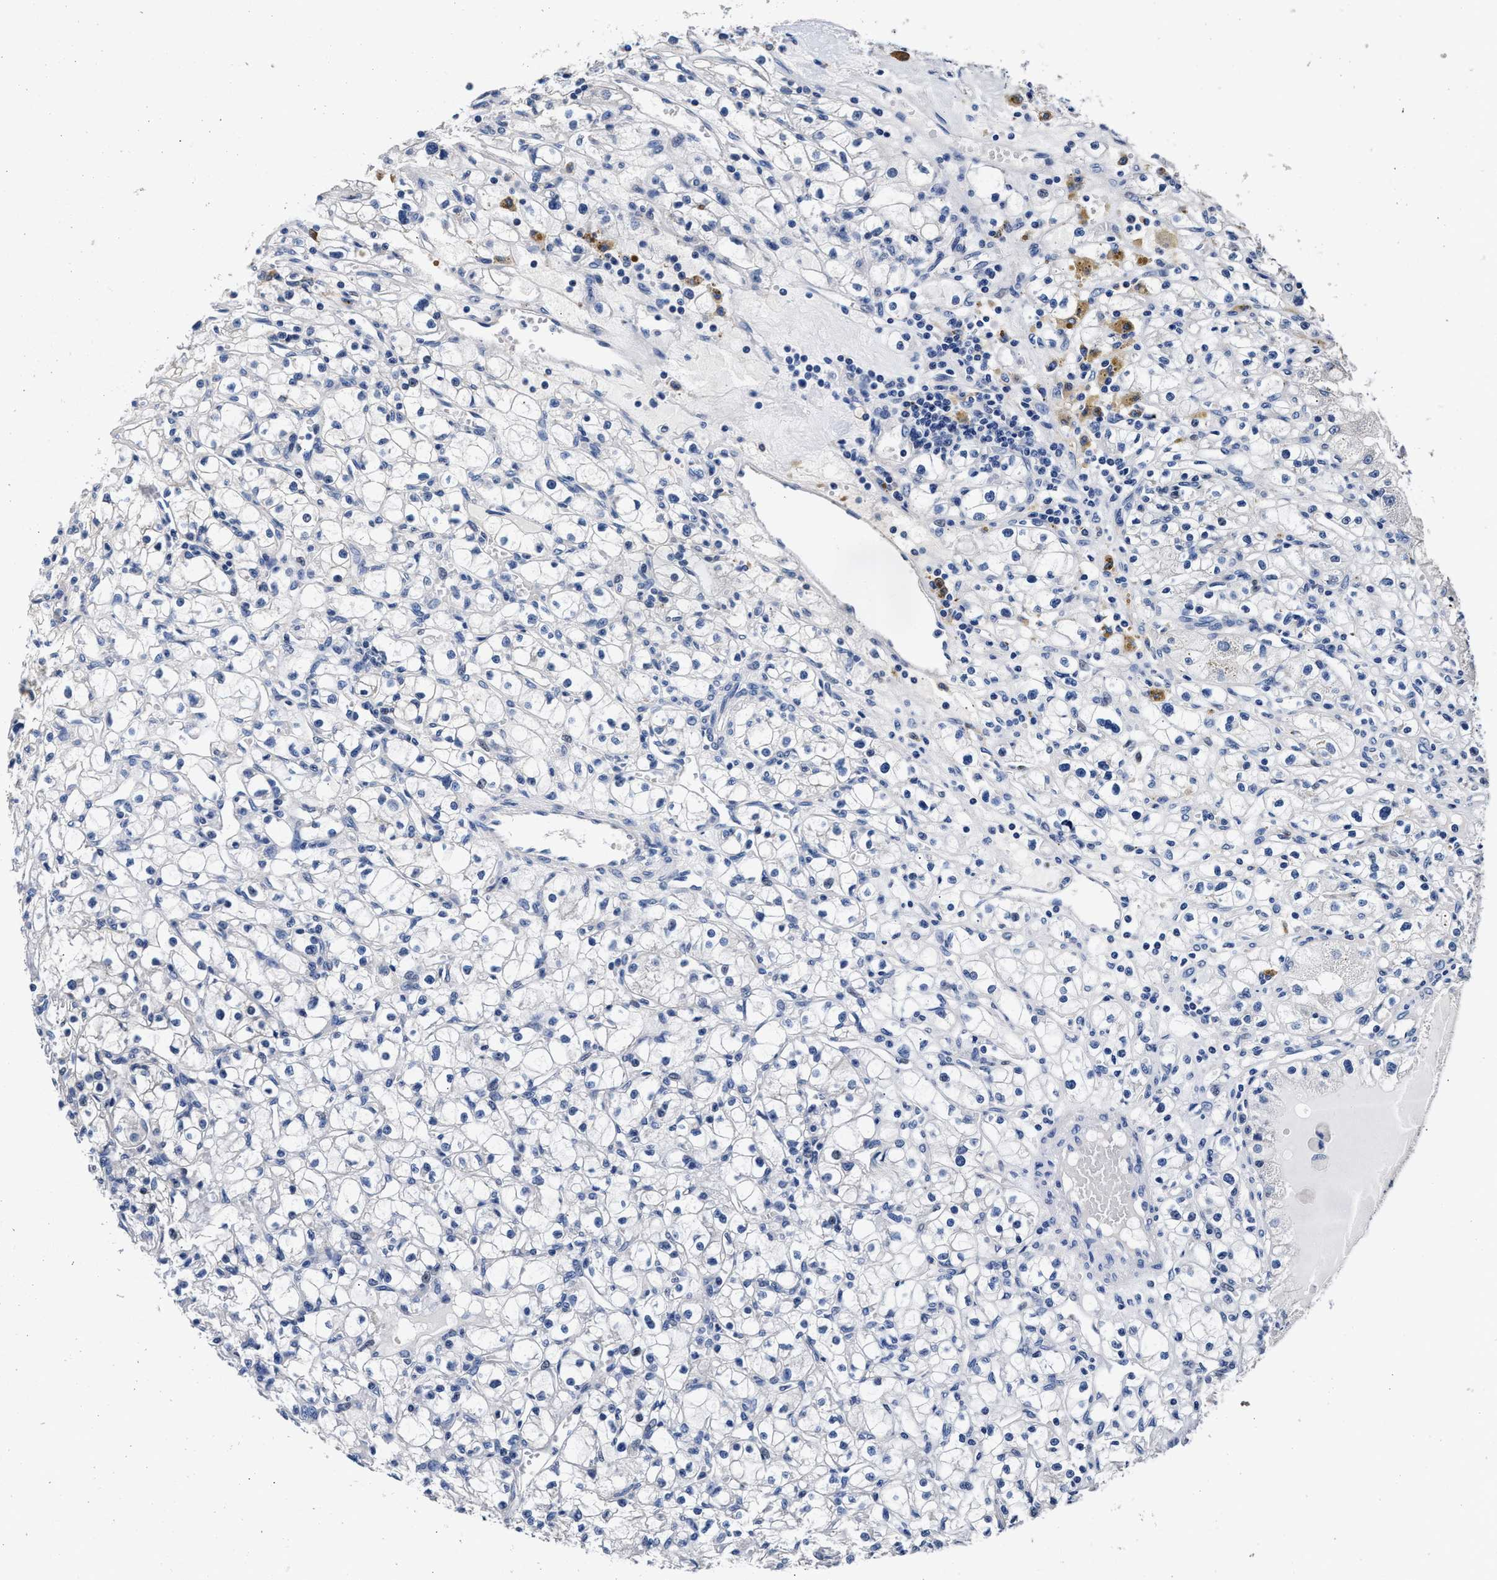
{"staining": {"intensity": "negative", "quantity": "none", "location": "none"}, "tissue": "renal cancer", "cell_type": "Tumor cells", "image_type": "cancer", "snomed": [{"axis": "morphology", "description": "Adenocarcinoma, NOS"}, {"axis": "topography", "description": "Kidney"}], "caption": "Immunohistochemistry micrograph of neoplastic tissue: human adenocarcinoma (renal) stained with DAB displays no significant protein positivity in tumor cells.", "gene": "GSTM1", "patient": {"sex": "male", "age": 56}}